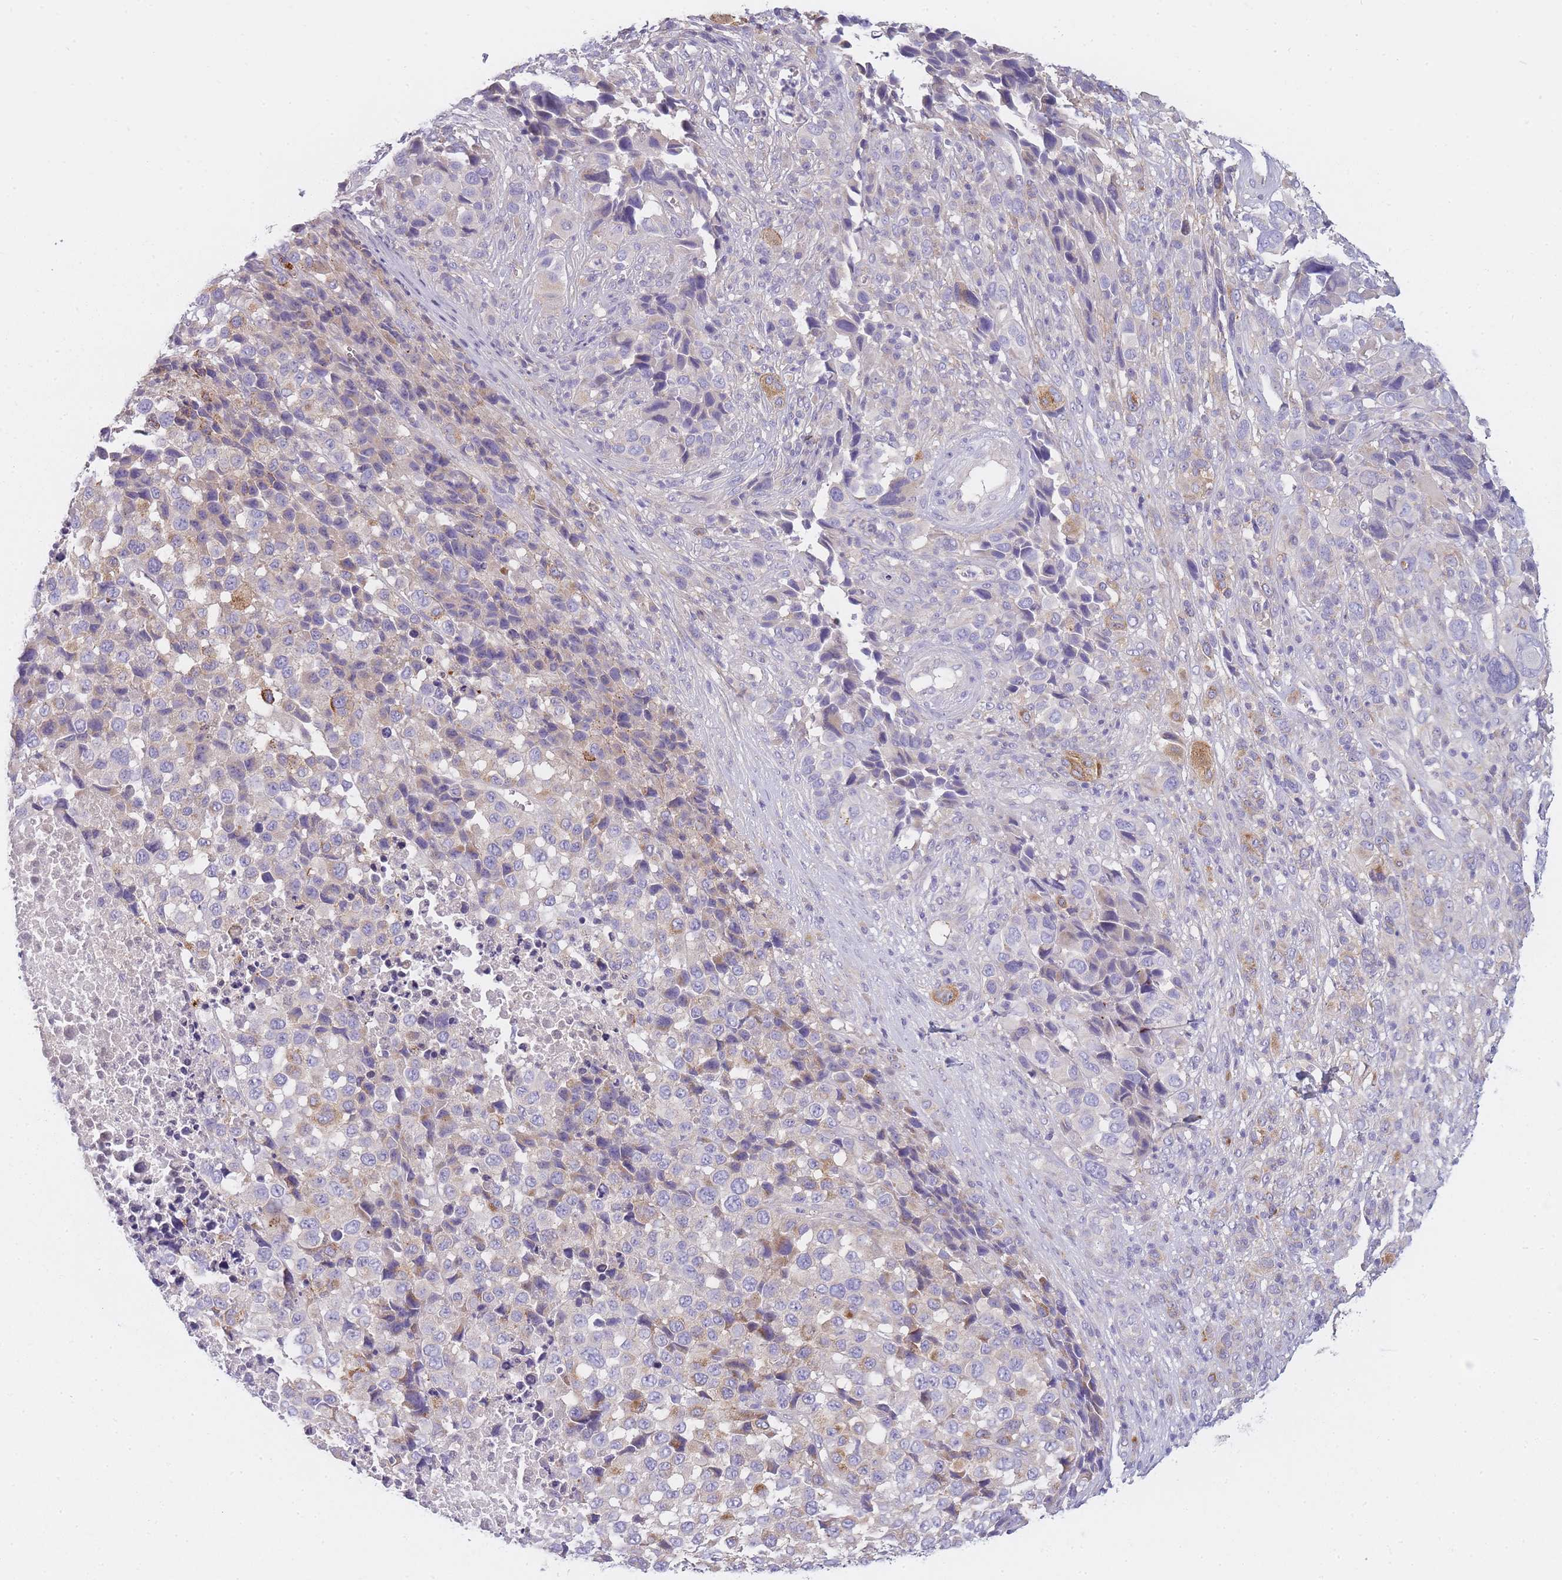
{"staining": {"intensity": "moderate", "quantity": "<25%", "location": "cytoplasmic/membranous"}, "tissue": "melanoma", "cell_type": "Tumor cells", "image_type": "cancer", "snomed": [{"axis": "morphology", "description": "Malignant melanoma, NOS"}, {"axis": "topography", "description": "Skin of trunk"}], "caption": "Tumor cells demonstrate moderate cytoplasmic/membranous positivity in about <25% of cells in melanoma.", "gene": "AP3M2", "patient": {"sex": "male", "age": 71}}